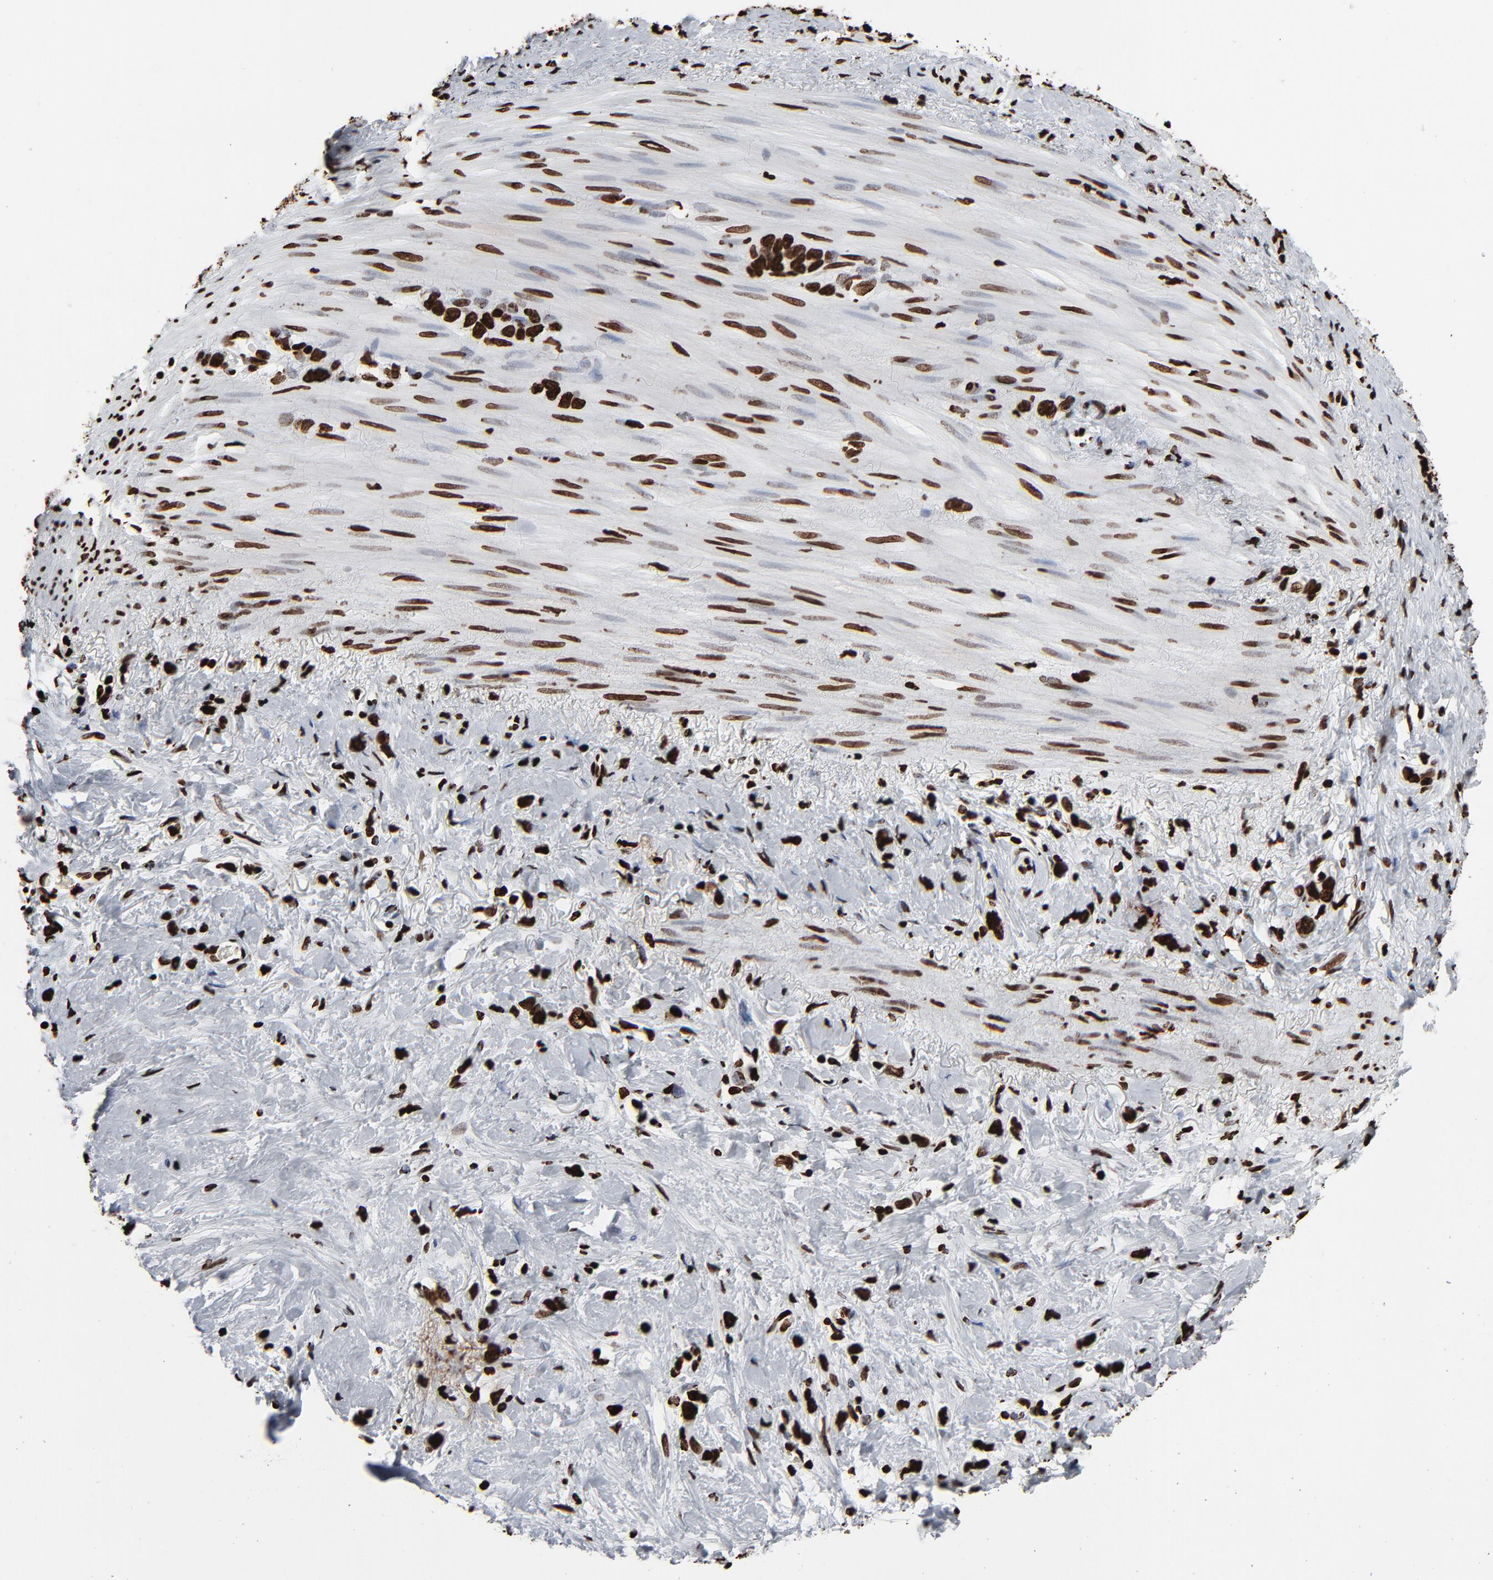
{"staining": {"intensity": "strong", "quantity": ">75%", "location": "nuclear"}, "tissue": "stomach cancer", "cell_type": "Tumor cells", "image_type": "cancer", "snomed": [{"axis": "morphology", "description": "Normal tissue, NOS"}, {"axis": "morphology", "description": "Adenocarcinoma, NOS"}, {"axis": "morphology", "description": "Adenocarcinoma, High grade"}, {"axis": "topography", "description": "Stomach, upper"}, {"axis": "topography", "description": "Stomach"}], "caption": "This histopathology image exhibits stomach cancer stained with immunohistochemistry to label a protein in brown. The nuclear of tumor cells show strong positivity for the protein. Nuclei are counter-stained blue.", "gene": "H3-4", "patient": {"sex": "female", "age": 65}}